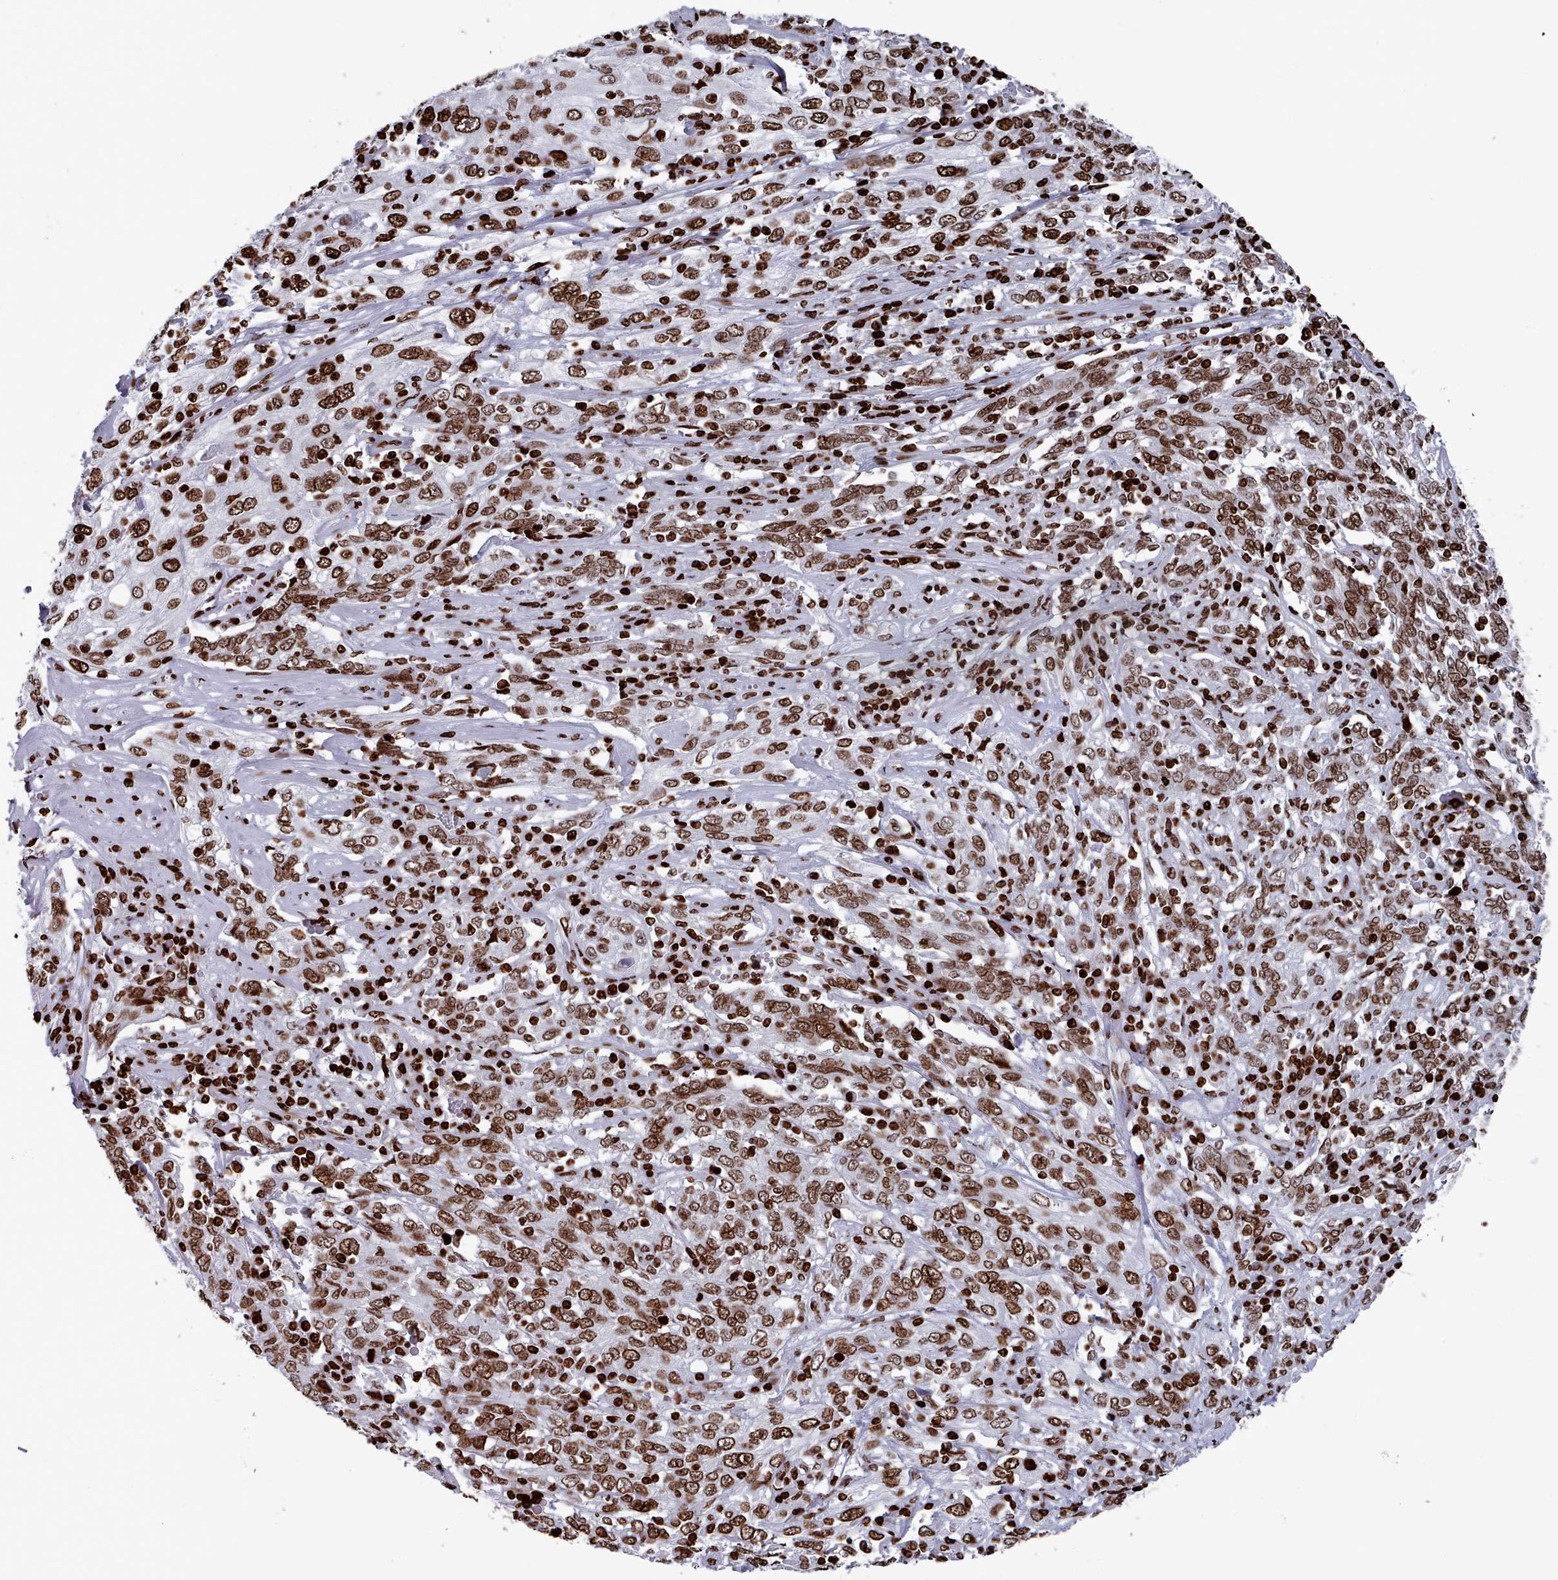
{"staining": {"intensity": "strong", "quantity": ">75%", "location": "nuclear"}, "tissue": "cervical cancer", "cell_type": "Tumor cells", "image_type": "cancer", "snomed": [{"axis": "morphology", "description": "Squamous cell carcinoma, NOS"}, {"axis": "topography", "description": "Cervix"}], "caption": "Cervical cancer stained with a brown dye exhibits strong nuclear positive positivity in about >75% of tumor cells.", "gene": "PCDHB12", "patient": {"sex": "female", "age": 46}}